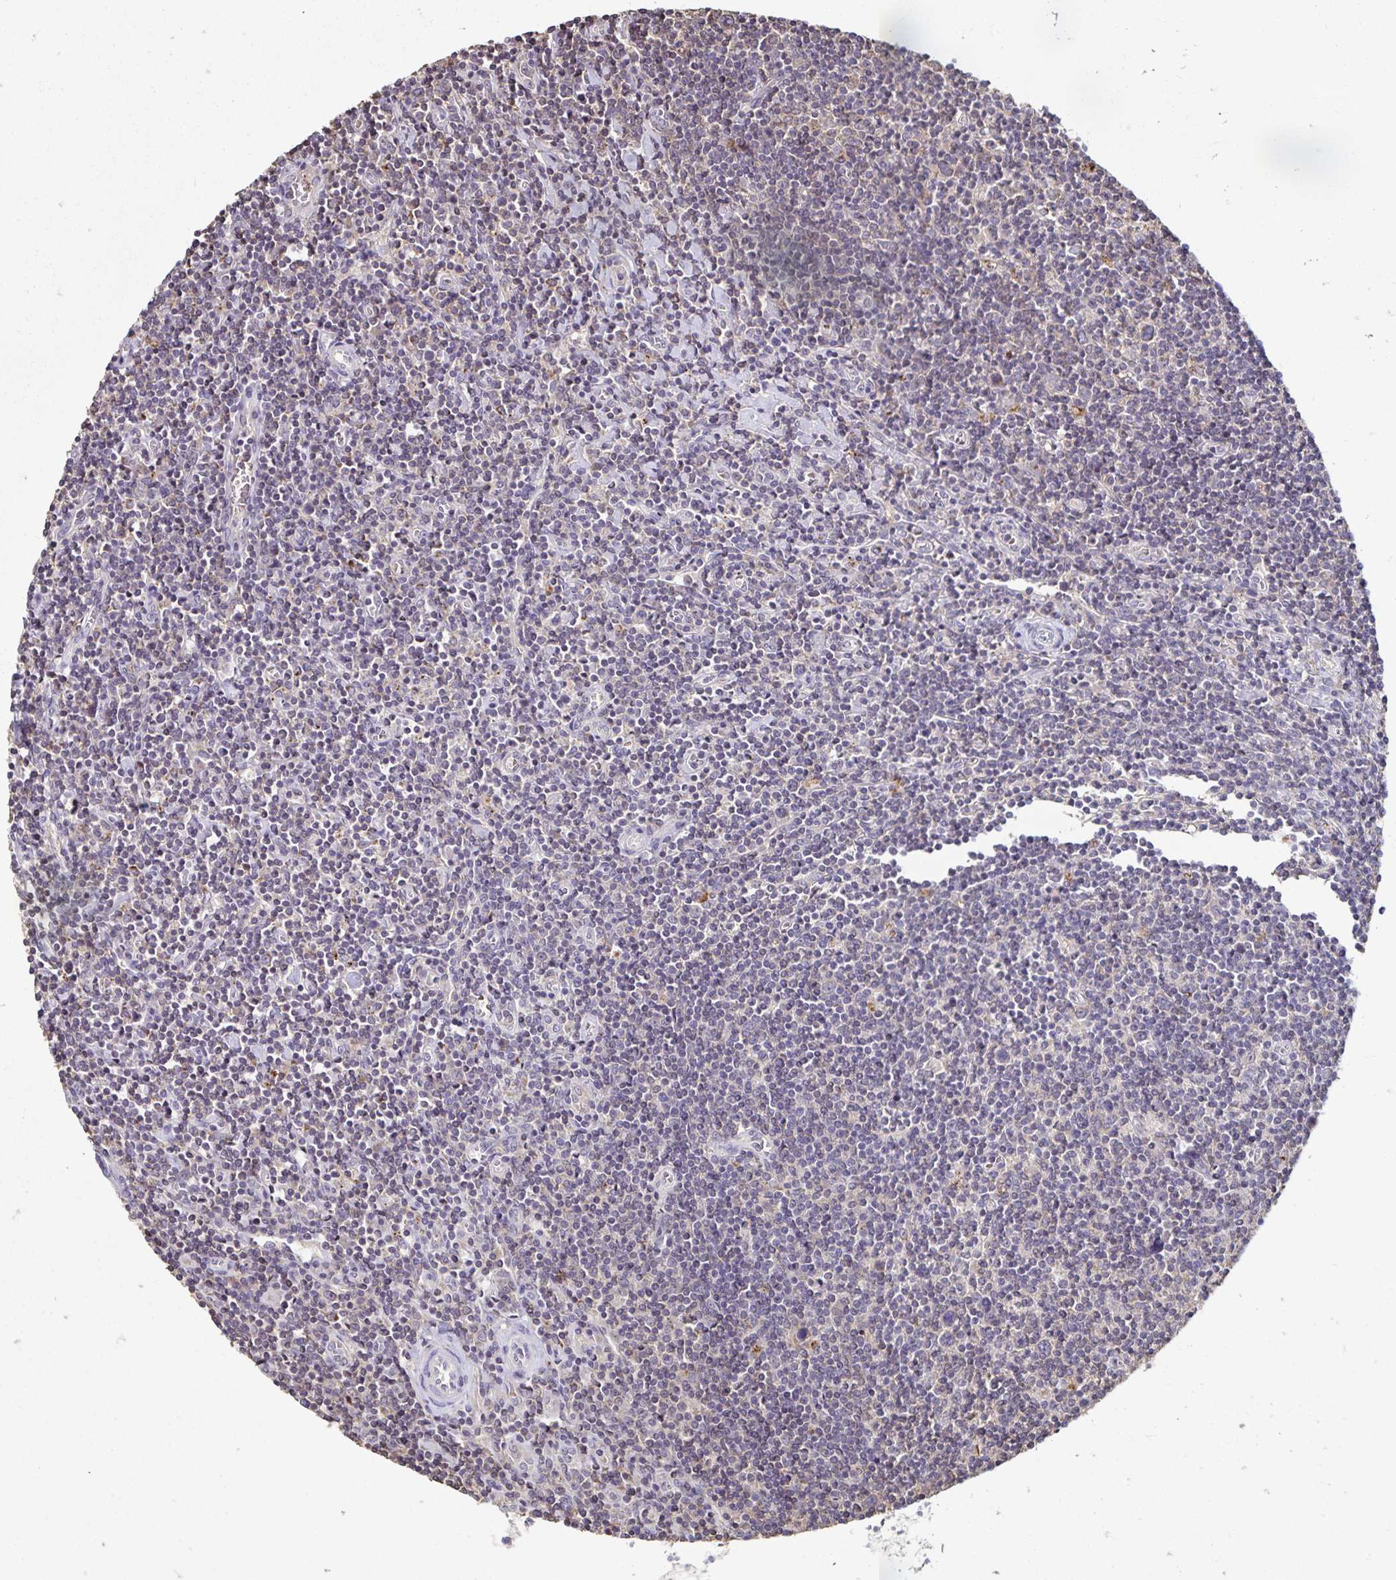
{"staining": {"intensity": "negative", "quantity": "none", "location": "none"}, "tissue": "lymphoma", "cell_type": "Tumor cells", "image_type": "cancer", "snomed": [{"axis": "morphology", "description": "Hodgkin's disease, NOS"}, {"axis": "topography", "description": "Lymph node"}], "caption": "A high-resolution histopathology image shows immunohistochemistry (IHC) staining of lymphoma, which demonstrates no significant staining in tumor cells.", "gene": "EMC10", "patient": {"sex": "male", "age": 40}}